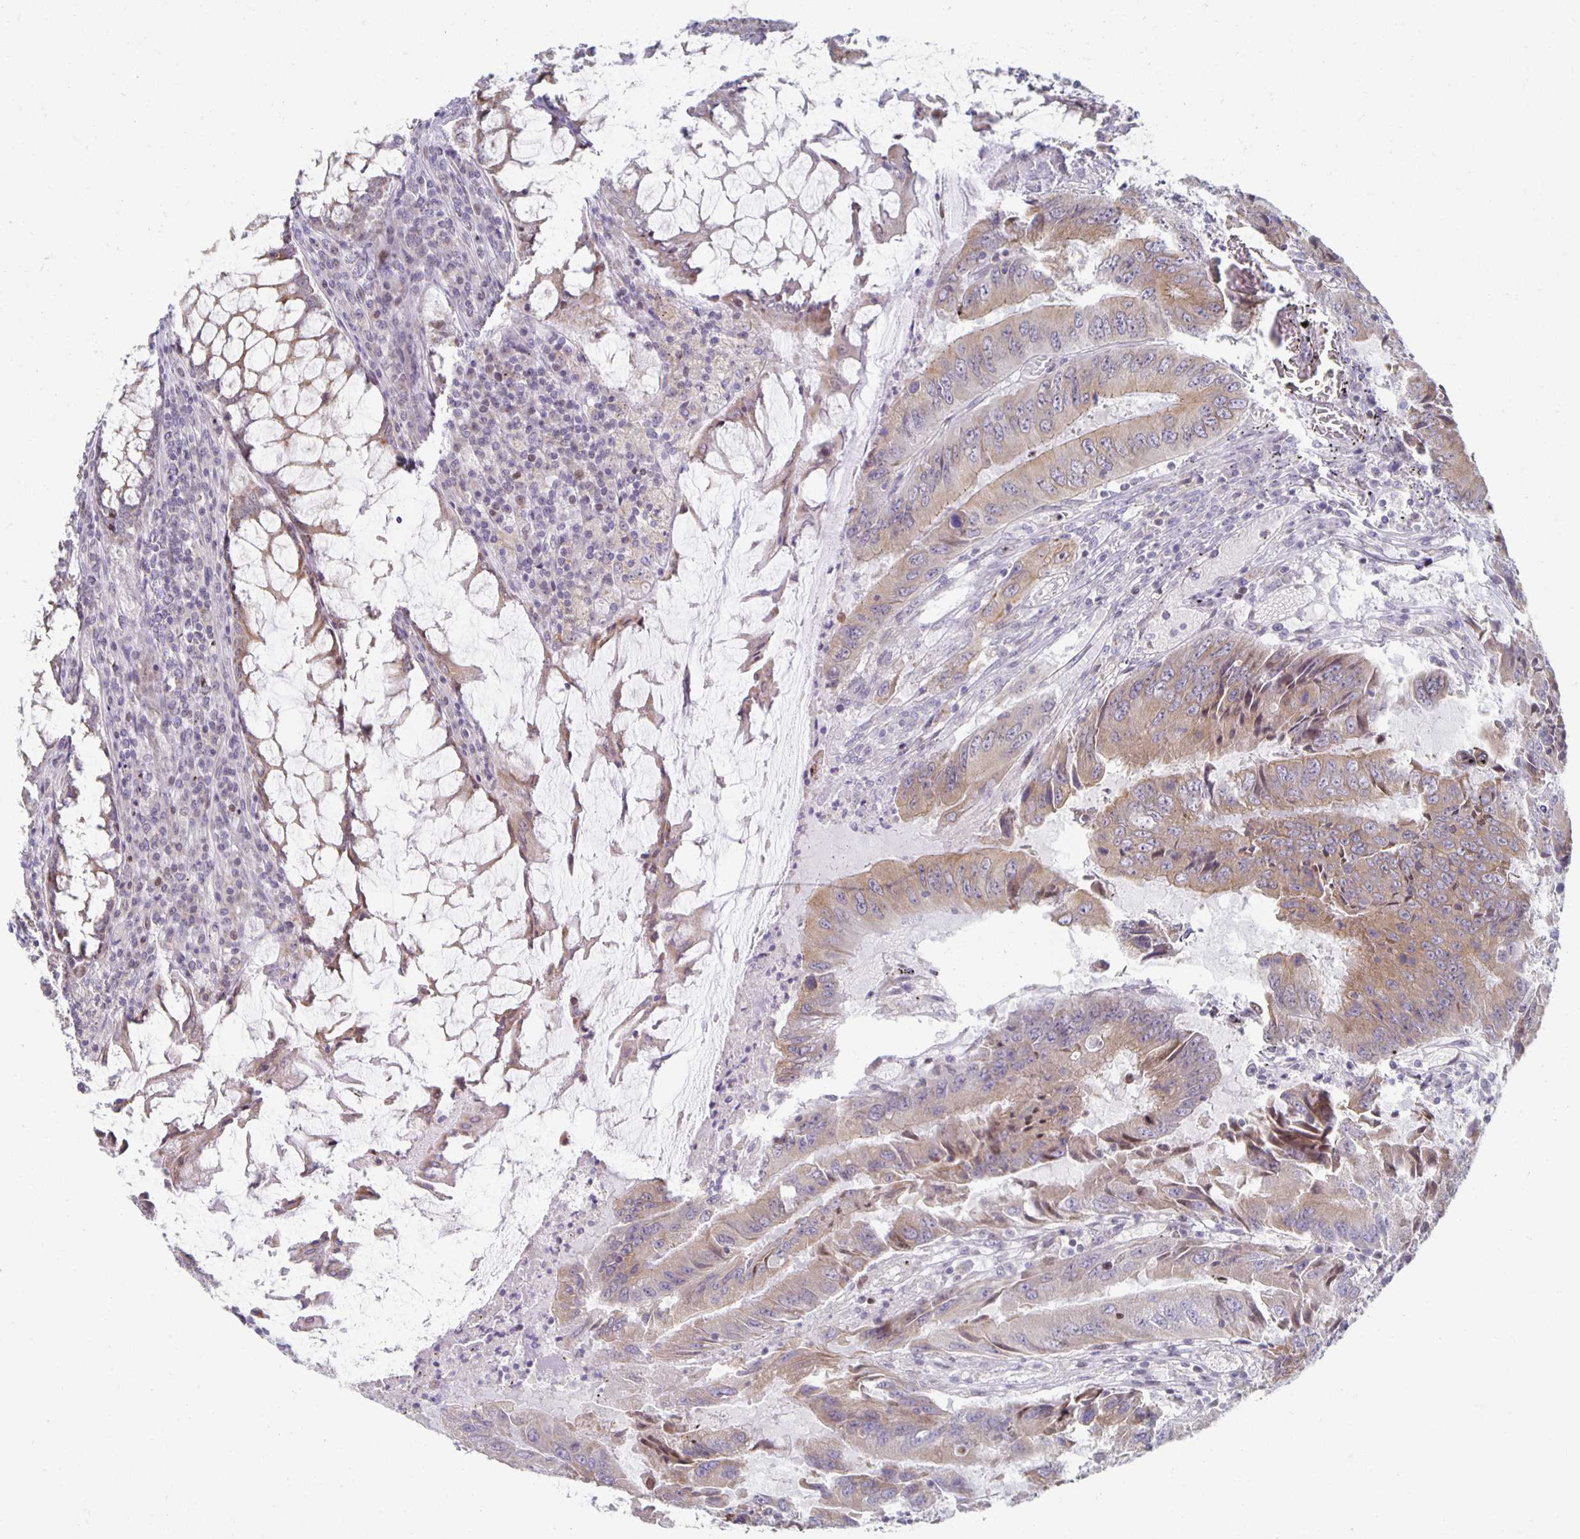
{"staining": {"intensity": "moderate", "quantity": ">75%", "location": "cytoplasmic/membranous"}, "tissue": "colorectal cancer", "cell_type": "Tumor cells", "image_type": "cancer", "snomed": [{"axis": "morphology", "description": "Adenocarcinoma, NOS"}, {"axis": "topography", "description": "Colon"}], "caption": "Adenocarcinoma (colorectal) stained with immunohistochemistry exhibits moderate cytoplasmic/membranous expression in approximately >75% of tumor cells.", "gene": "HCFC1R1", "patient": {"sex": "male", "age": 53}}